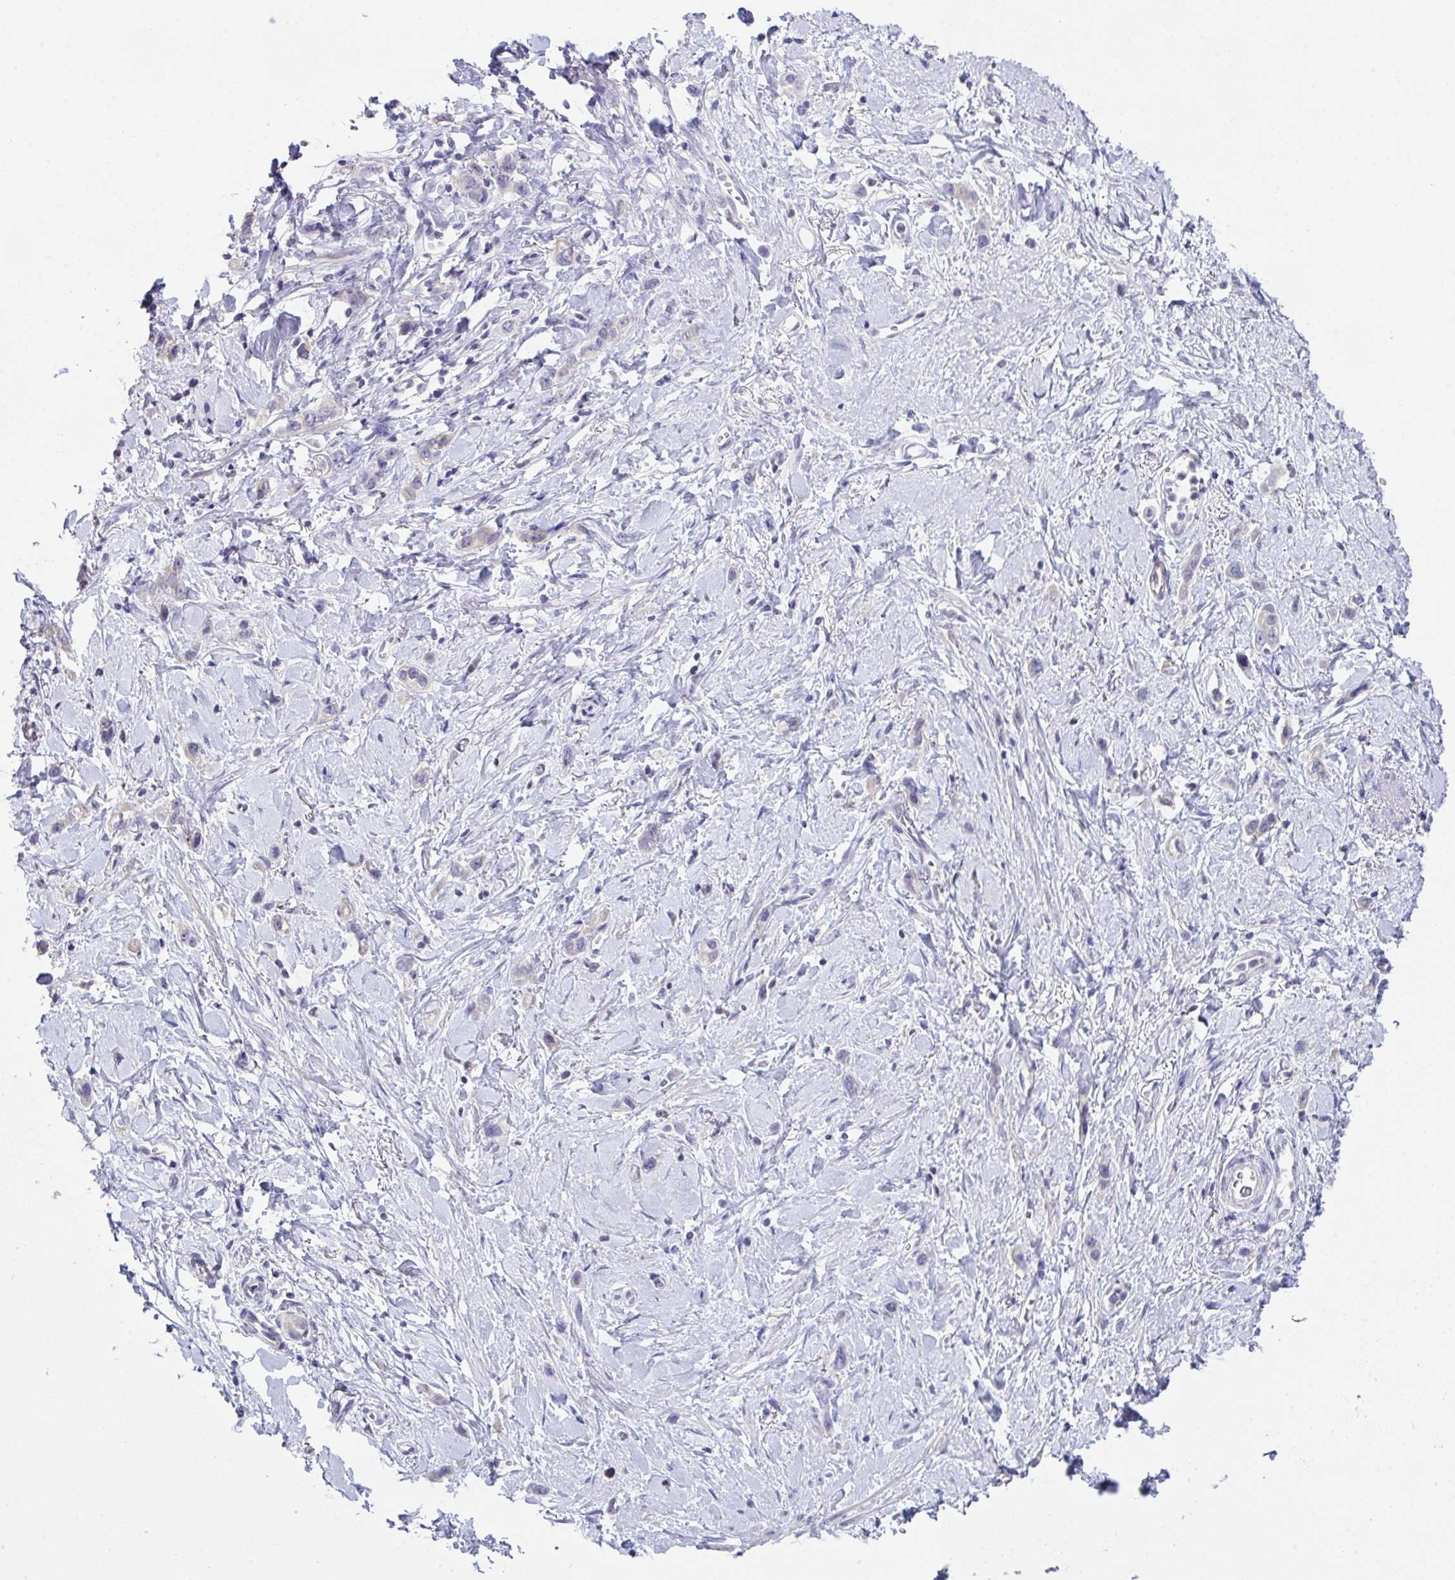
{"staining": {"intensity": "negative", "quantity": "none", "location": "none"}, "tissue": "stomach cancer", "cell_type": "Tumor cells", "image_type": "cancer", "snomed": [{"axis": "morphology", "description": "Adenocarcinoma, NOS"}, {"axis": "topography", "description": "Stomach"}], "caption": "Tumor cells are negative for protein expression in human stomach cancer (adenocarcinoma).", "gene": "ATP6V0D2", "patient": {"sex": "female", "age": 65}}